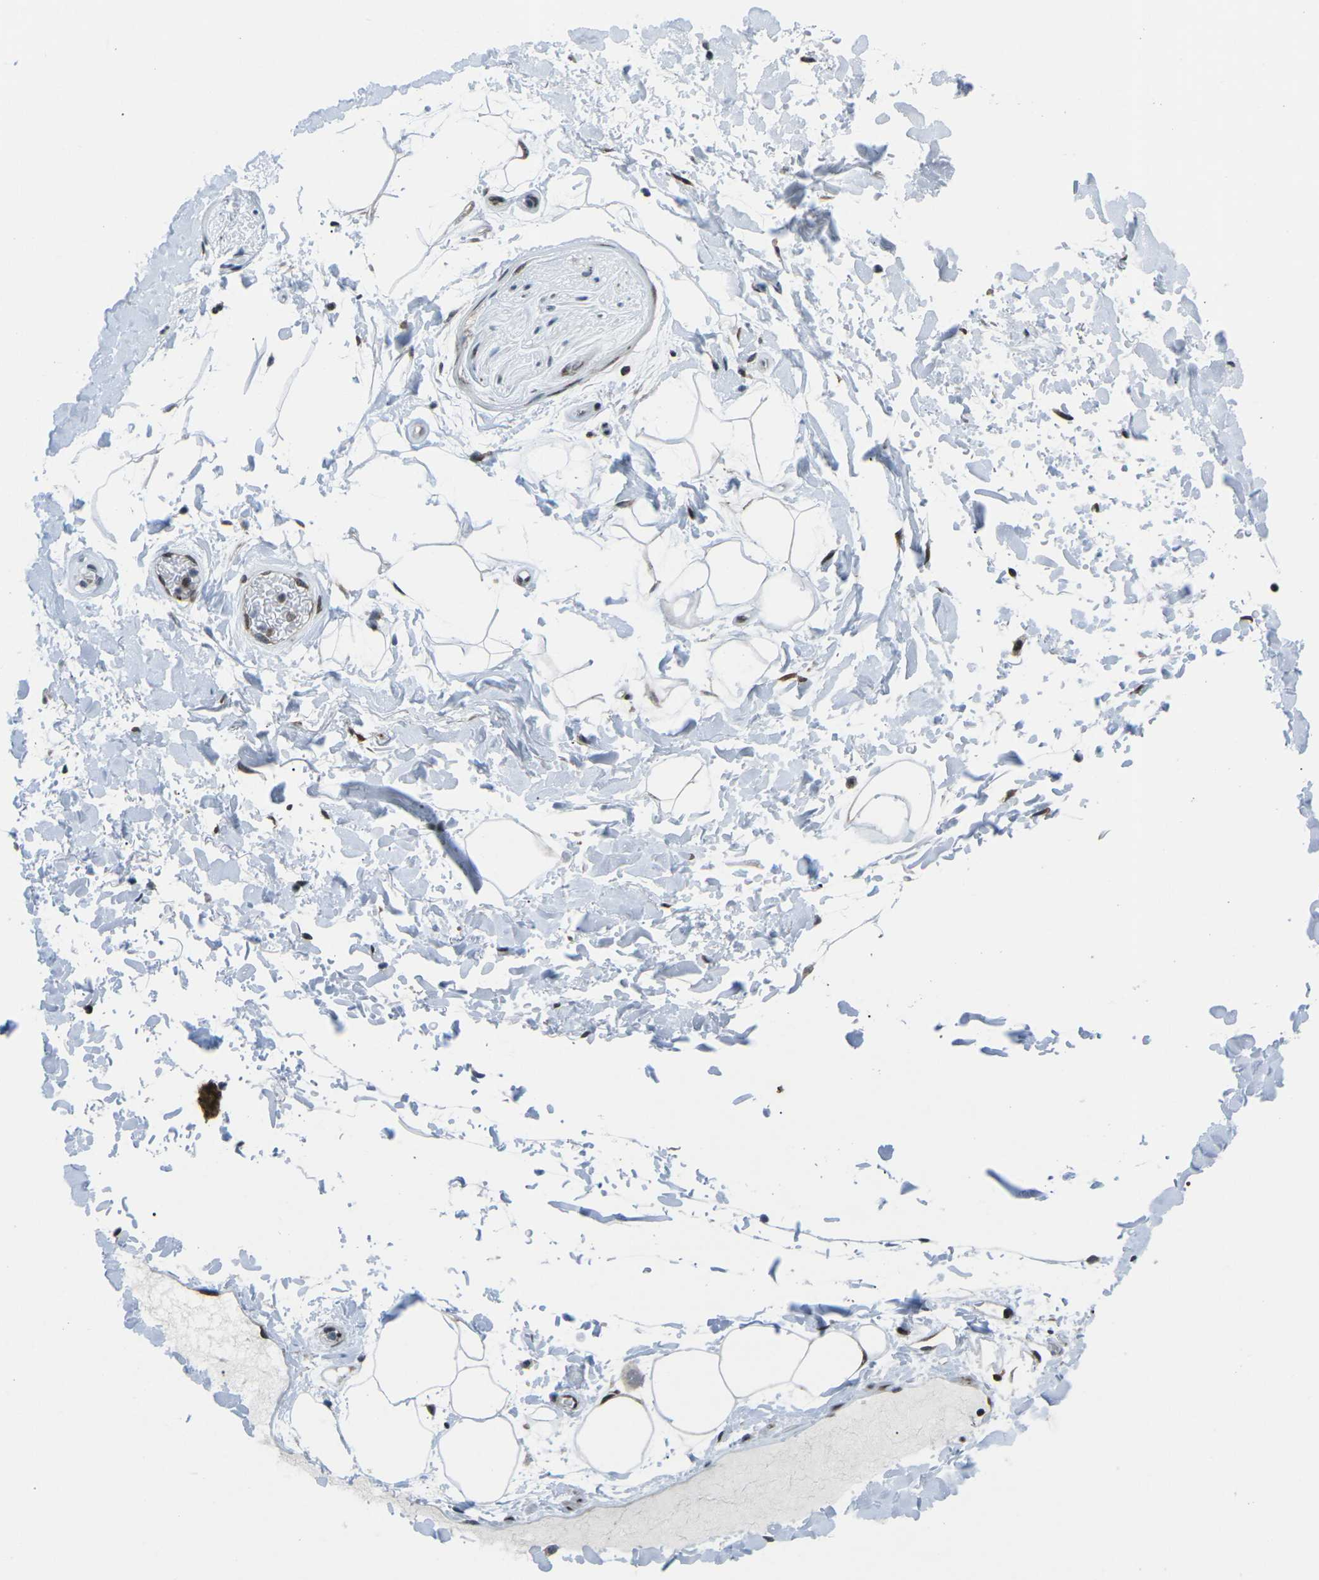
{"staining": {"intensity": "negative", "quantity": "none", "location": "none"}, "tissue": "adipose tissue", "cell_type": "Adipocytes", "image_type": "normal", "snomed": [{"axis": "morphology", "description": "Normal tissue, NOS"}, {"axis": "topography", "description": "Soft tissue"}], "caption": "DAB (3,3'-diaminobenzidine) immunohistochemical staining of benign human adipose tissue reveals no significant expression in adipocytes.", "gene": "MBNL1", "patient": {"sex": "male", "age": 72}}